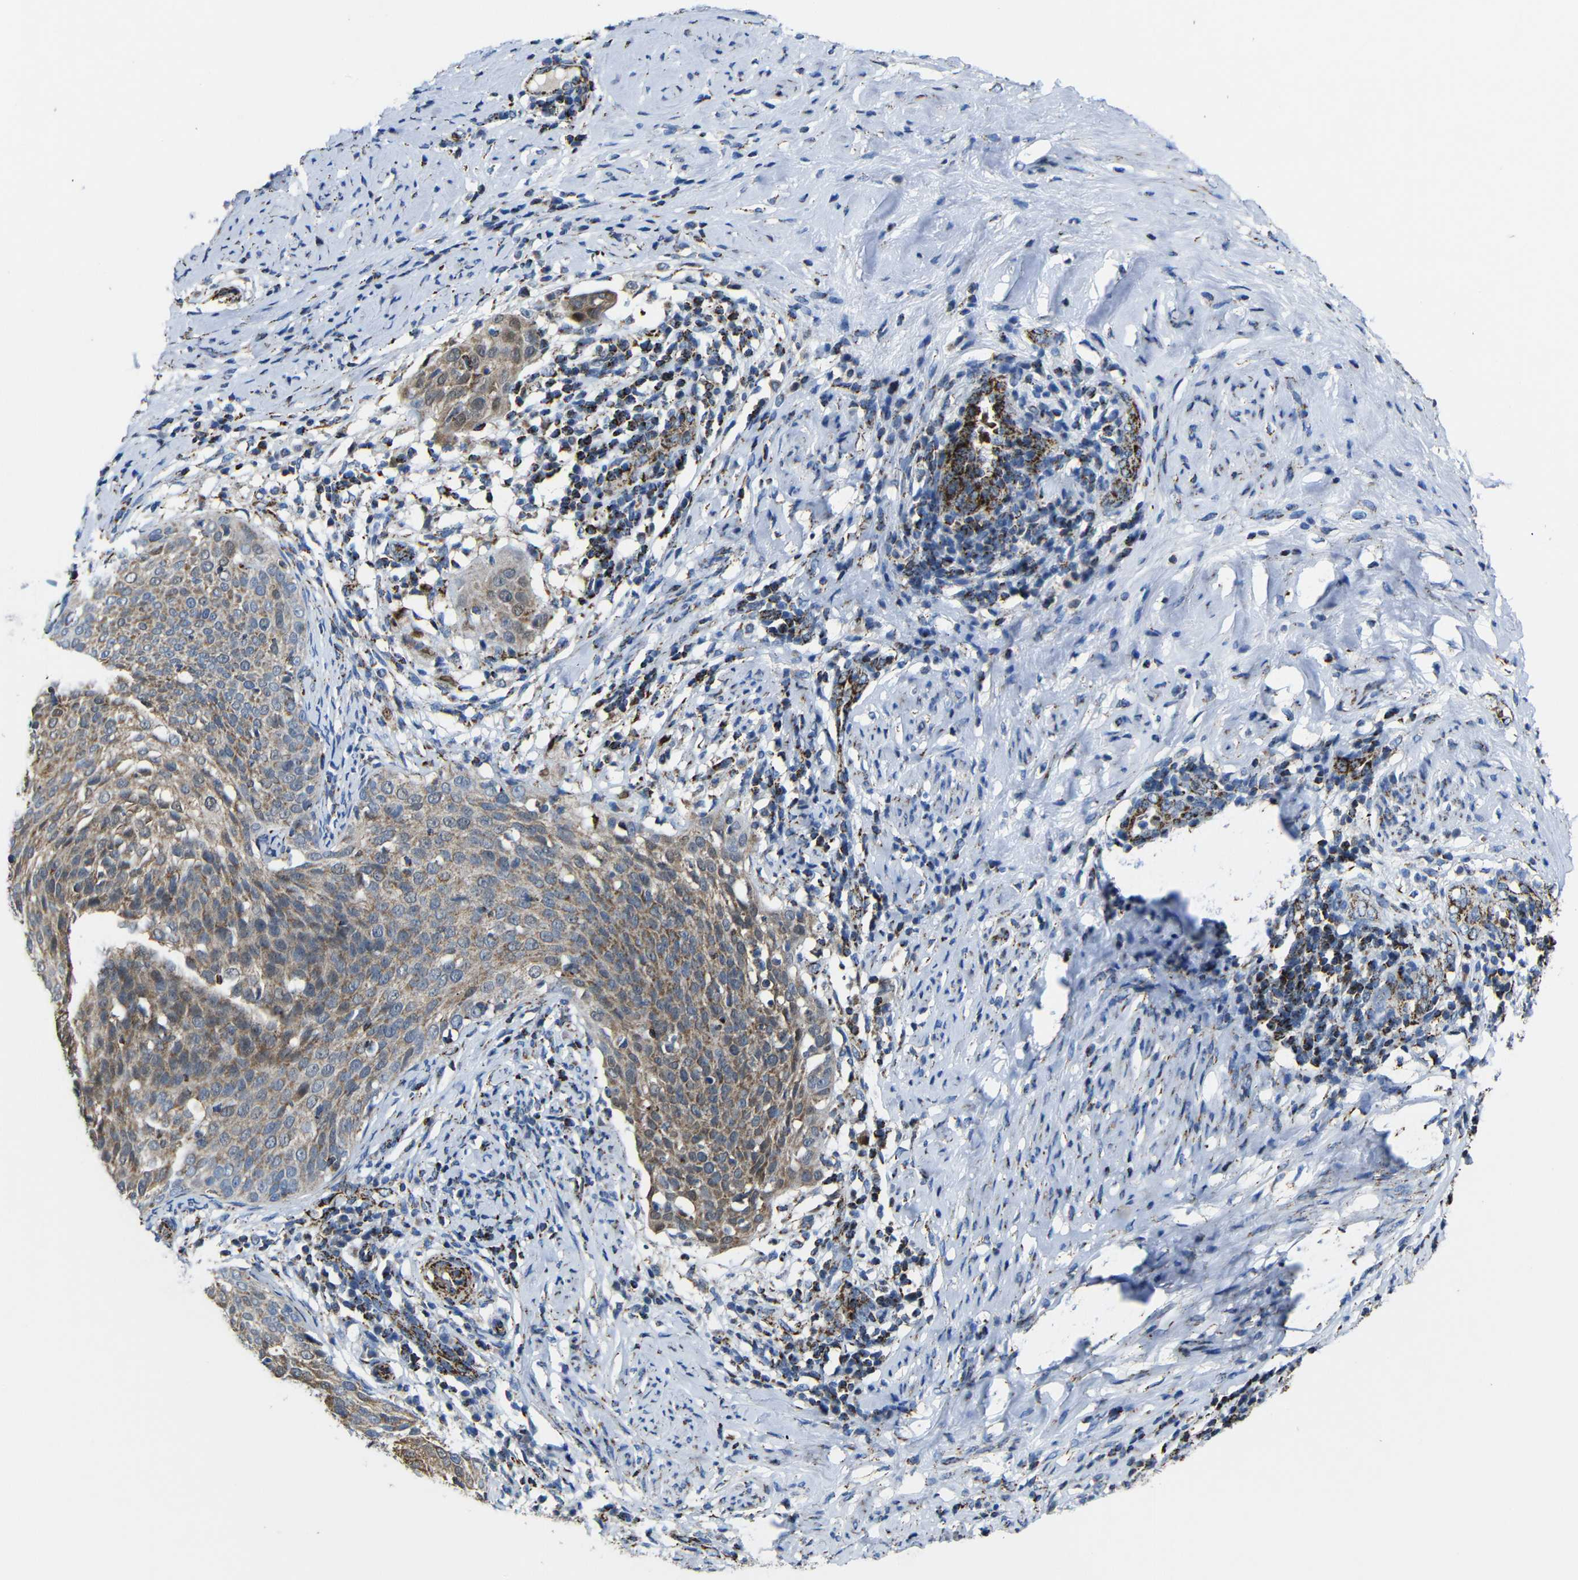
{"staining": {"intensity": "weak", "quantity": ">75%", "location": "cytoplasmic/membranous"}, "tissue": "cervical cancer", "cell_type": "Tumor cells", "image_type": "cancer", "snomed": [{"axis": "morphology", "description": "Squamous cell carcinoma, NOS"}, {"axis": "topography", "description": "Cervix"}], "caption": "High-magnification brightfield microscopy of cervical squamous cell carcinoma stained with DAB (3,3'-diaminobenzidine) (brown) and counterstained with hematoxylin (blue). tumor cells exhibit weak cytoplasmic/membranous expression is appreciated in about>75% of cells. The protein of interest is shown in brown color, while the nuclei are stained blue.", "gene": "CA5B", "patient": {"sex": "female", "age": 51}}